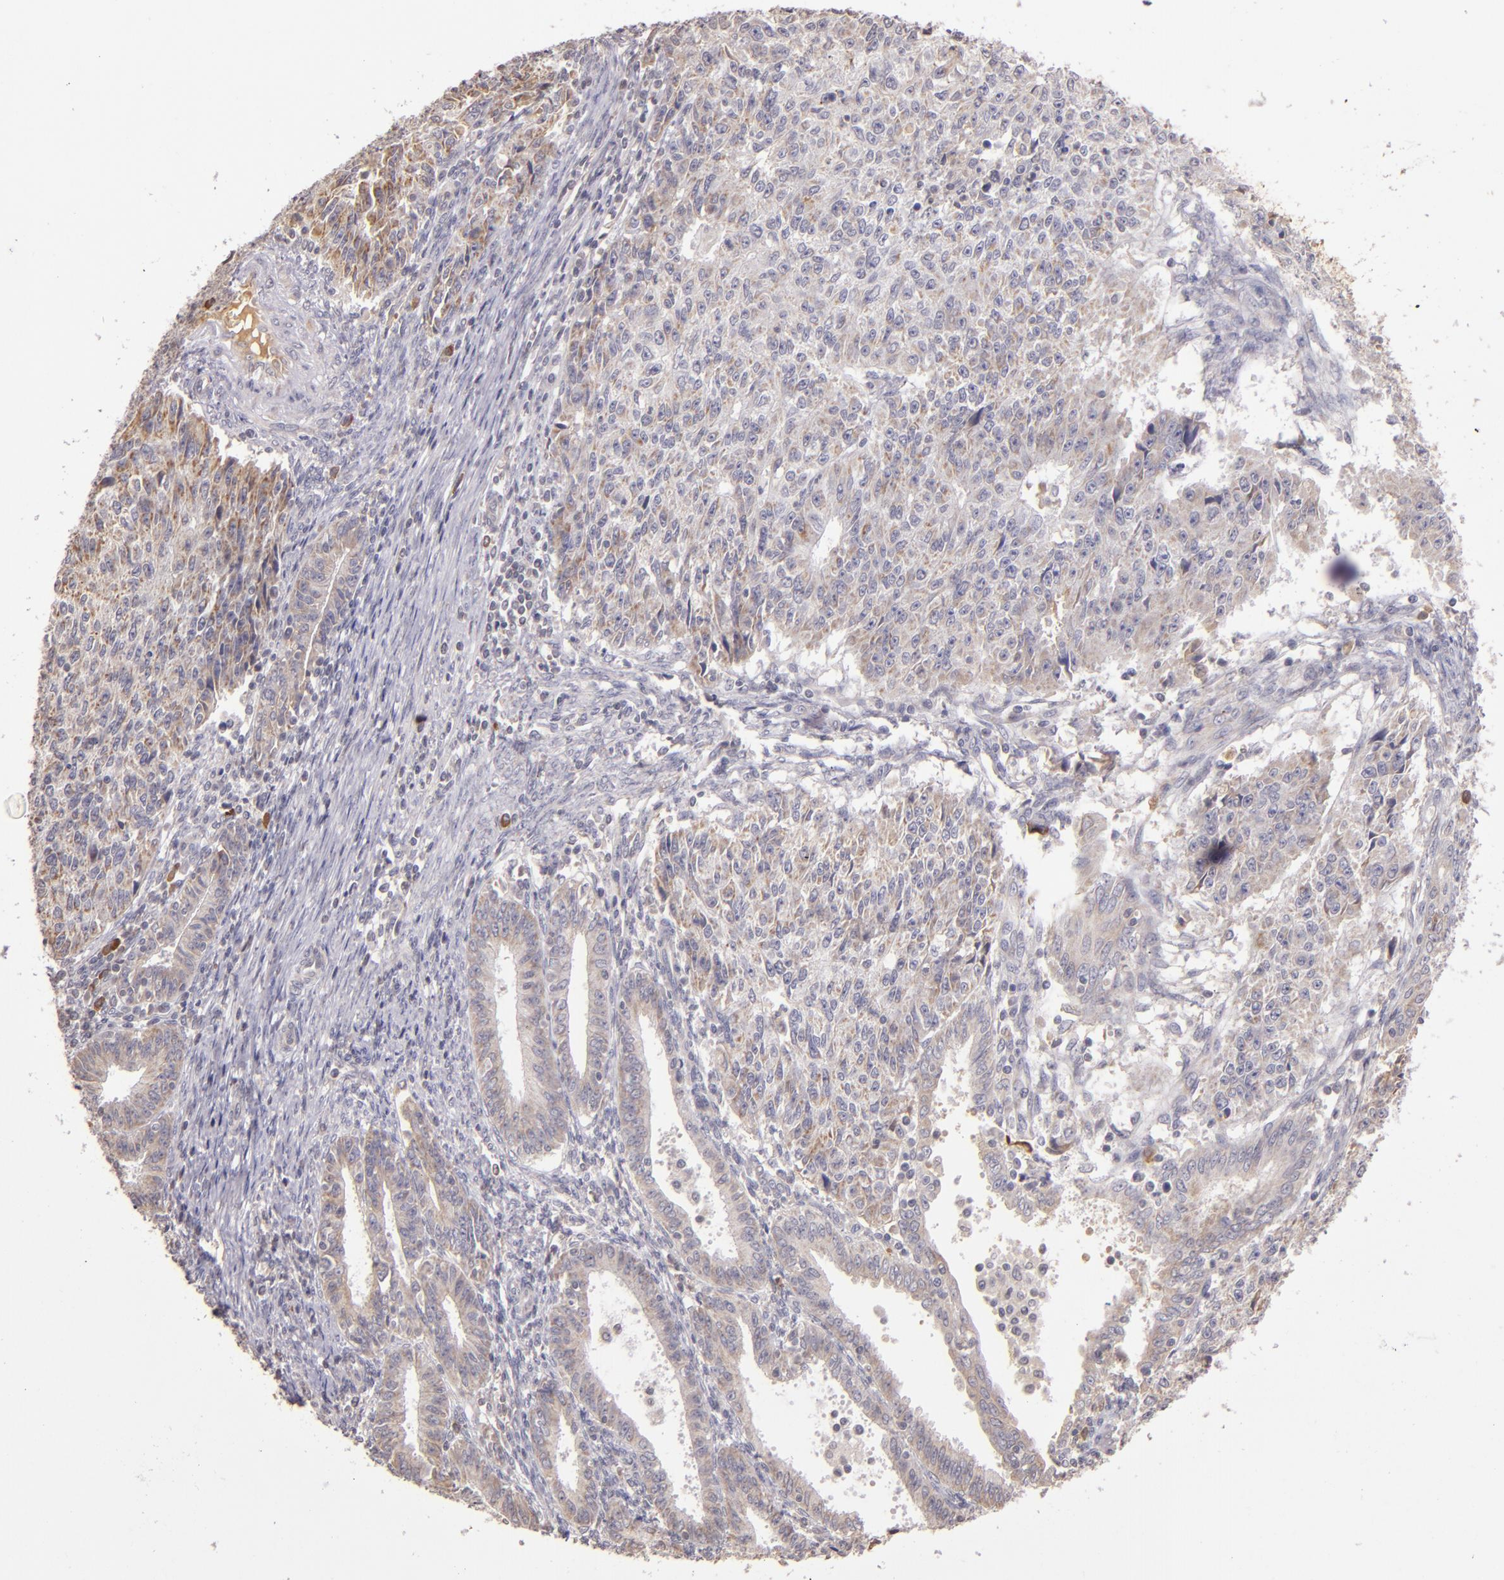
{"staining": {"intensity": "weak", "quantity": "25%-75%", "location": "cytoplasmic/membranous"}, "tissue": "endometrial cancer", "cell_type": "Tumor cells", "image_type": "cancer", "snomed": [{"axis": "morphology", "description": "Adenocarcinoma, NOS"}, {"axis": "topography", "description": "Endometrium"}], "caption": "This is an image of IHC staining of adenocarcinoma (endometrial), which shows weak positivity in the cytoplasmic/membranous of tumor cells.", "gene": "ABL1", "patient": {"sex": "female", "age": 42}}